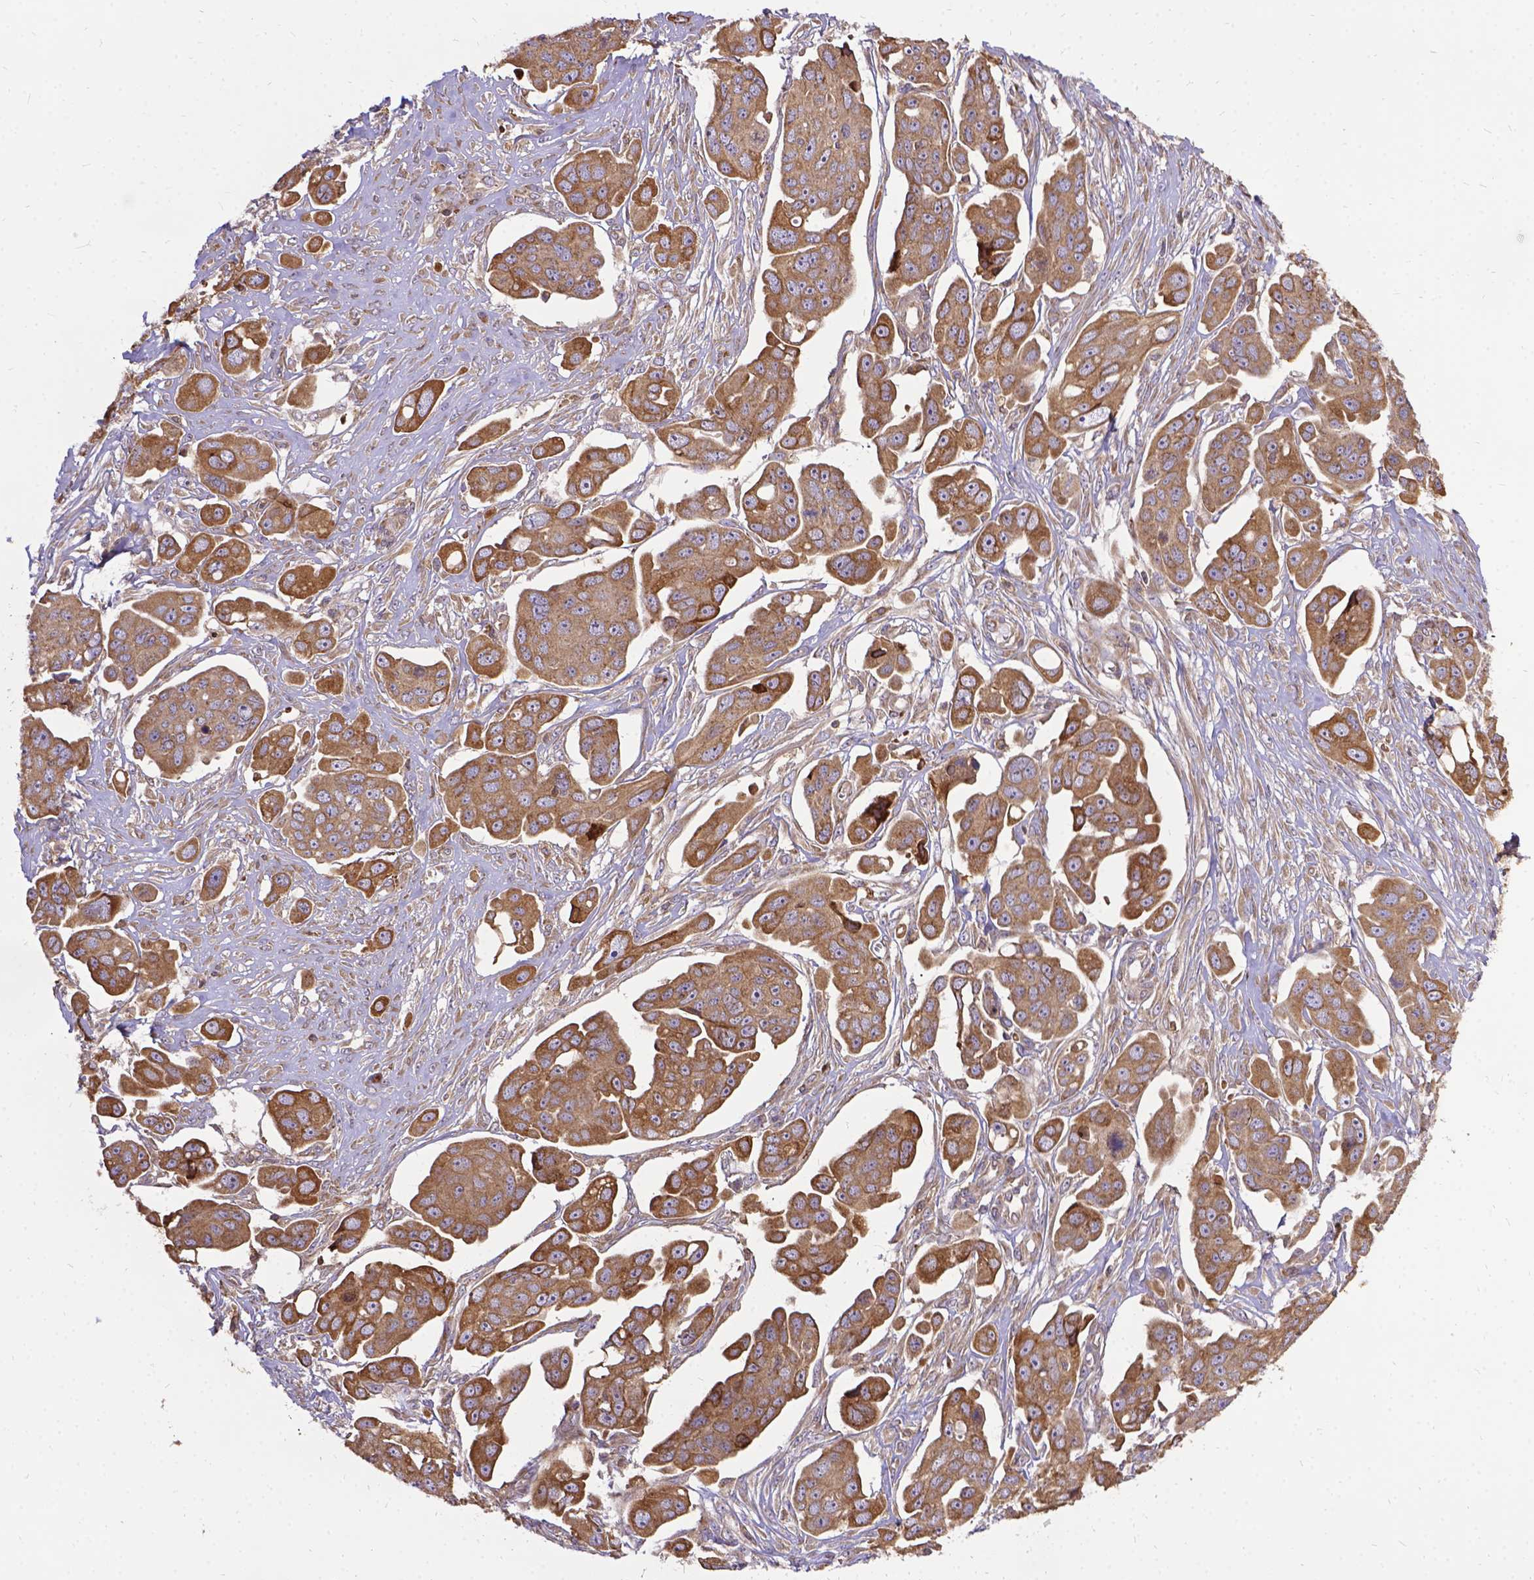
{"staining": {"intensity": "moderate", "quantity": ">75%", "location": "cytoplasmic/membranous"}, "tissue": "ovarian cancer", "cell_type": "Tumor cells", "image_type": "cancer", "snomed": [{"axis": "morphology", "description": "Carcinoma, endometroid"}, {"axis": "topography", "description": "Ovary"}], "caption": "Brown immunohistochemical staining in human ovarian cancer (endometroid carcinoma) reveals moderate cytoplasmic/membranous staining in about >75% of tumor cells. (DAB IHC with brightfield microscopy, high magnification).", "gene": "DENND6A", "patient": {"sex": "female", "age": 70}}